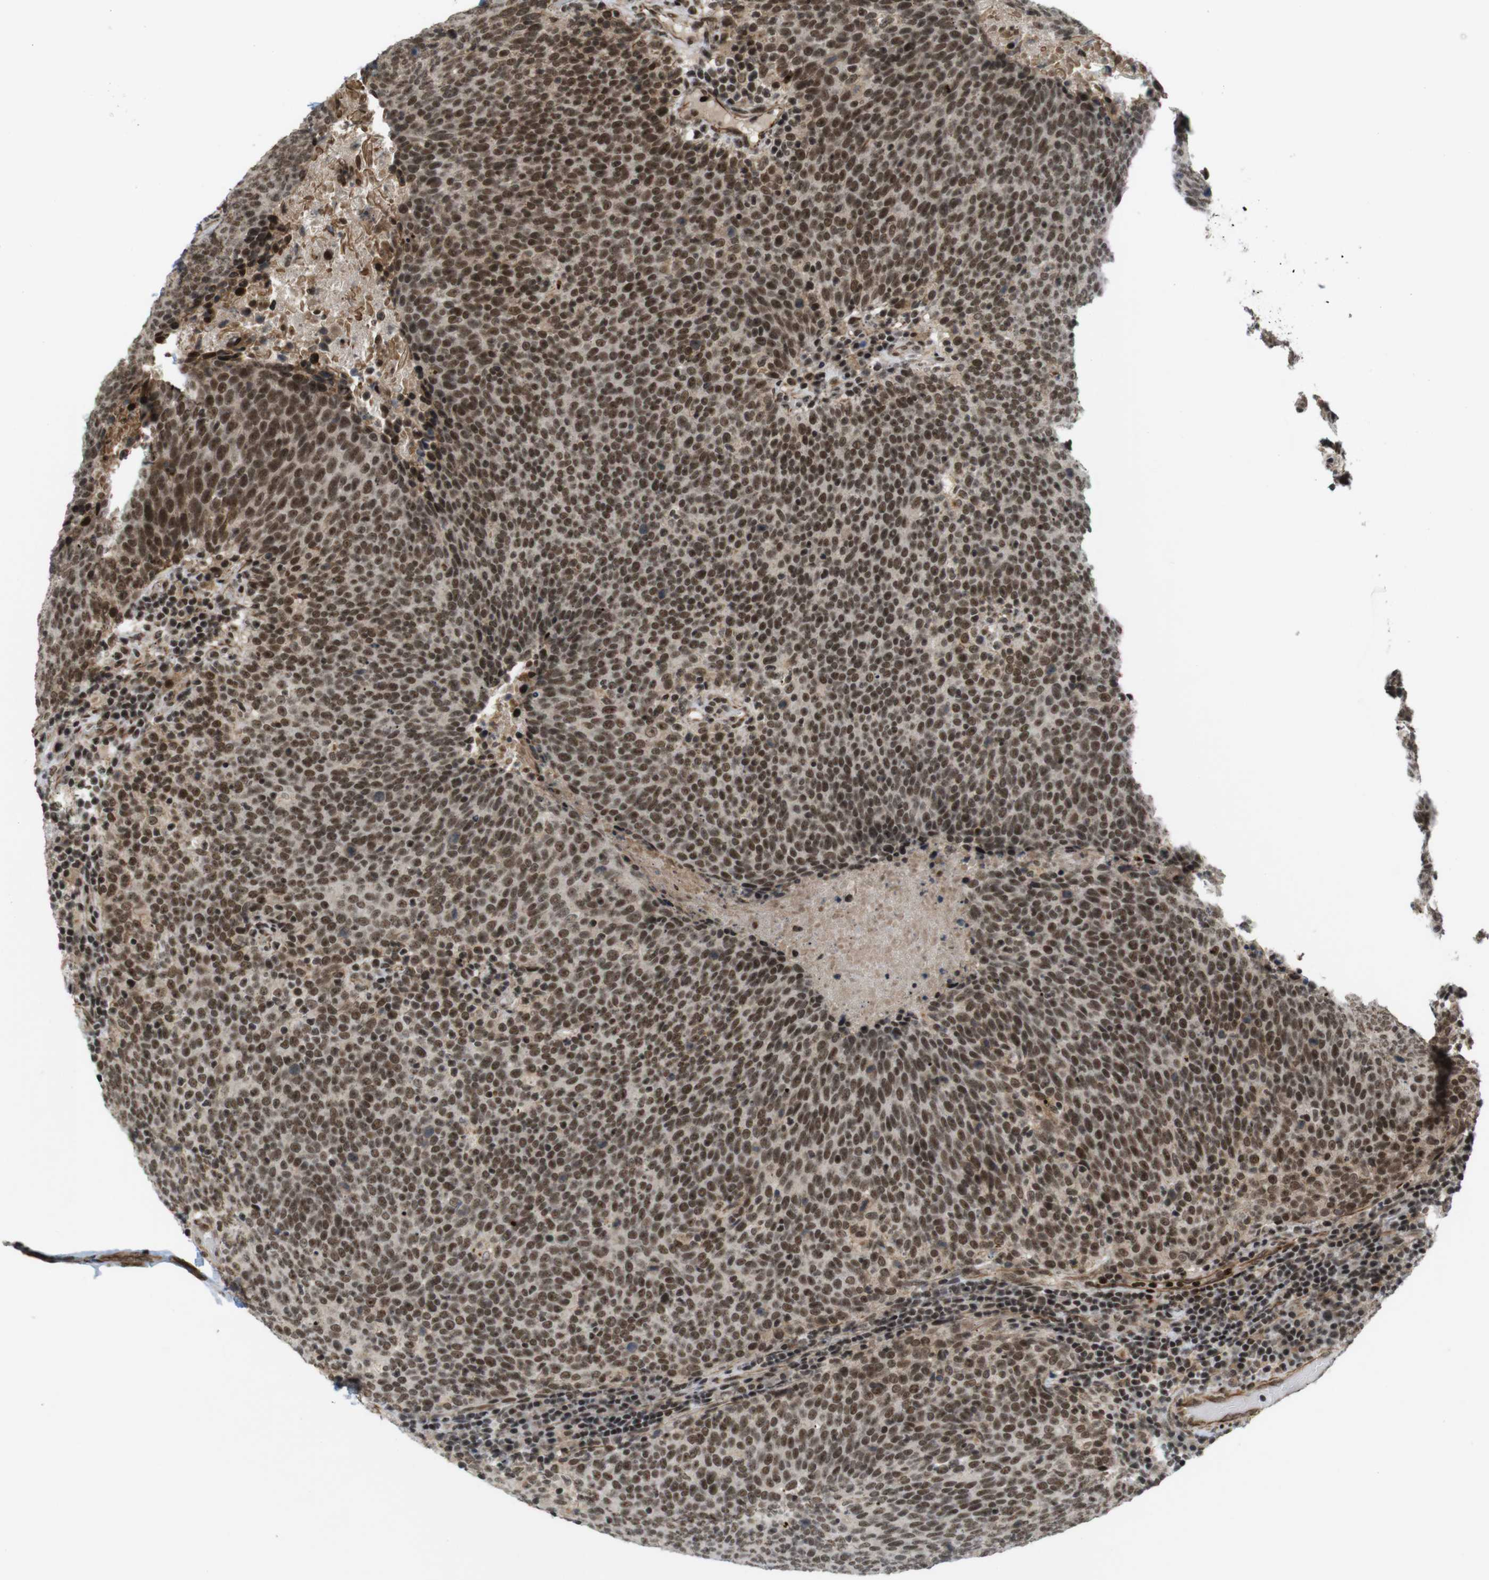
{"staining": {"intensity": "strong", "quantity": ">75%", "location": "nuclear"}, "tissue": "head and neck cancer", "cell_type": "Tumor cells", "image_type": "cancer", "snomed": [{"axis": "morphology", "description": "Squamous cell carcinoma, NOS"}, {"axis": "morphology", "description": "Squamous cell carcinoma, metastatic, NOS"}, {"axis": "topography", "description": "Lymph node"}, {"axis": "topography", "description": "Head-Neck"}], "caption": "Protein staining of head and neck cancer tissue demonstrates strong nuclear staining in about >75% of tumor cells.", "gene": "SP2", "patient": {"sex": "male", "age": 62}}